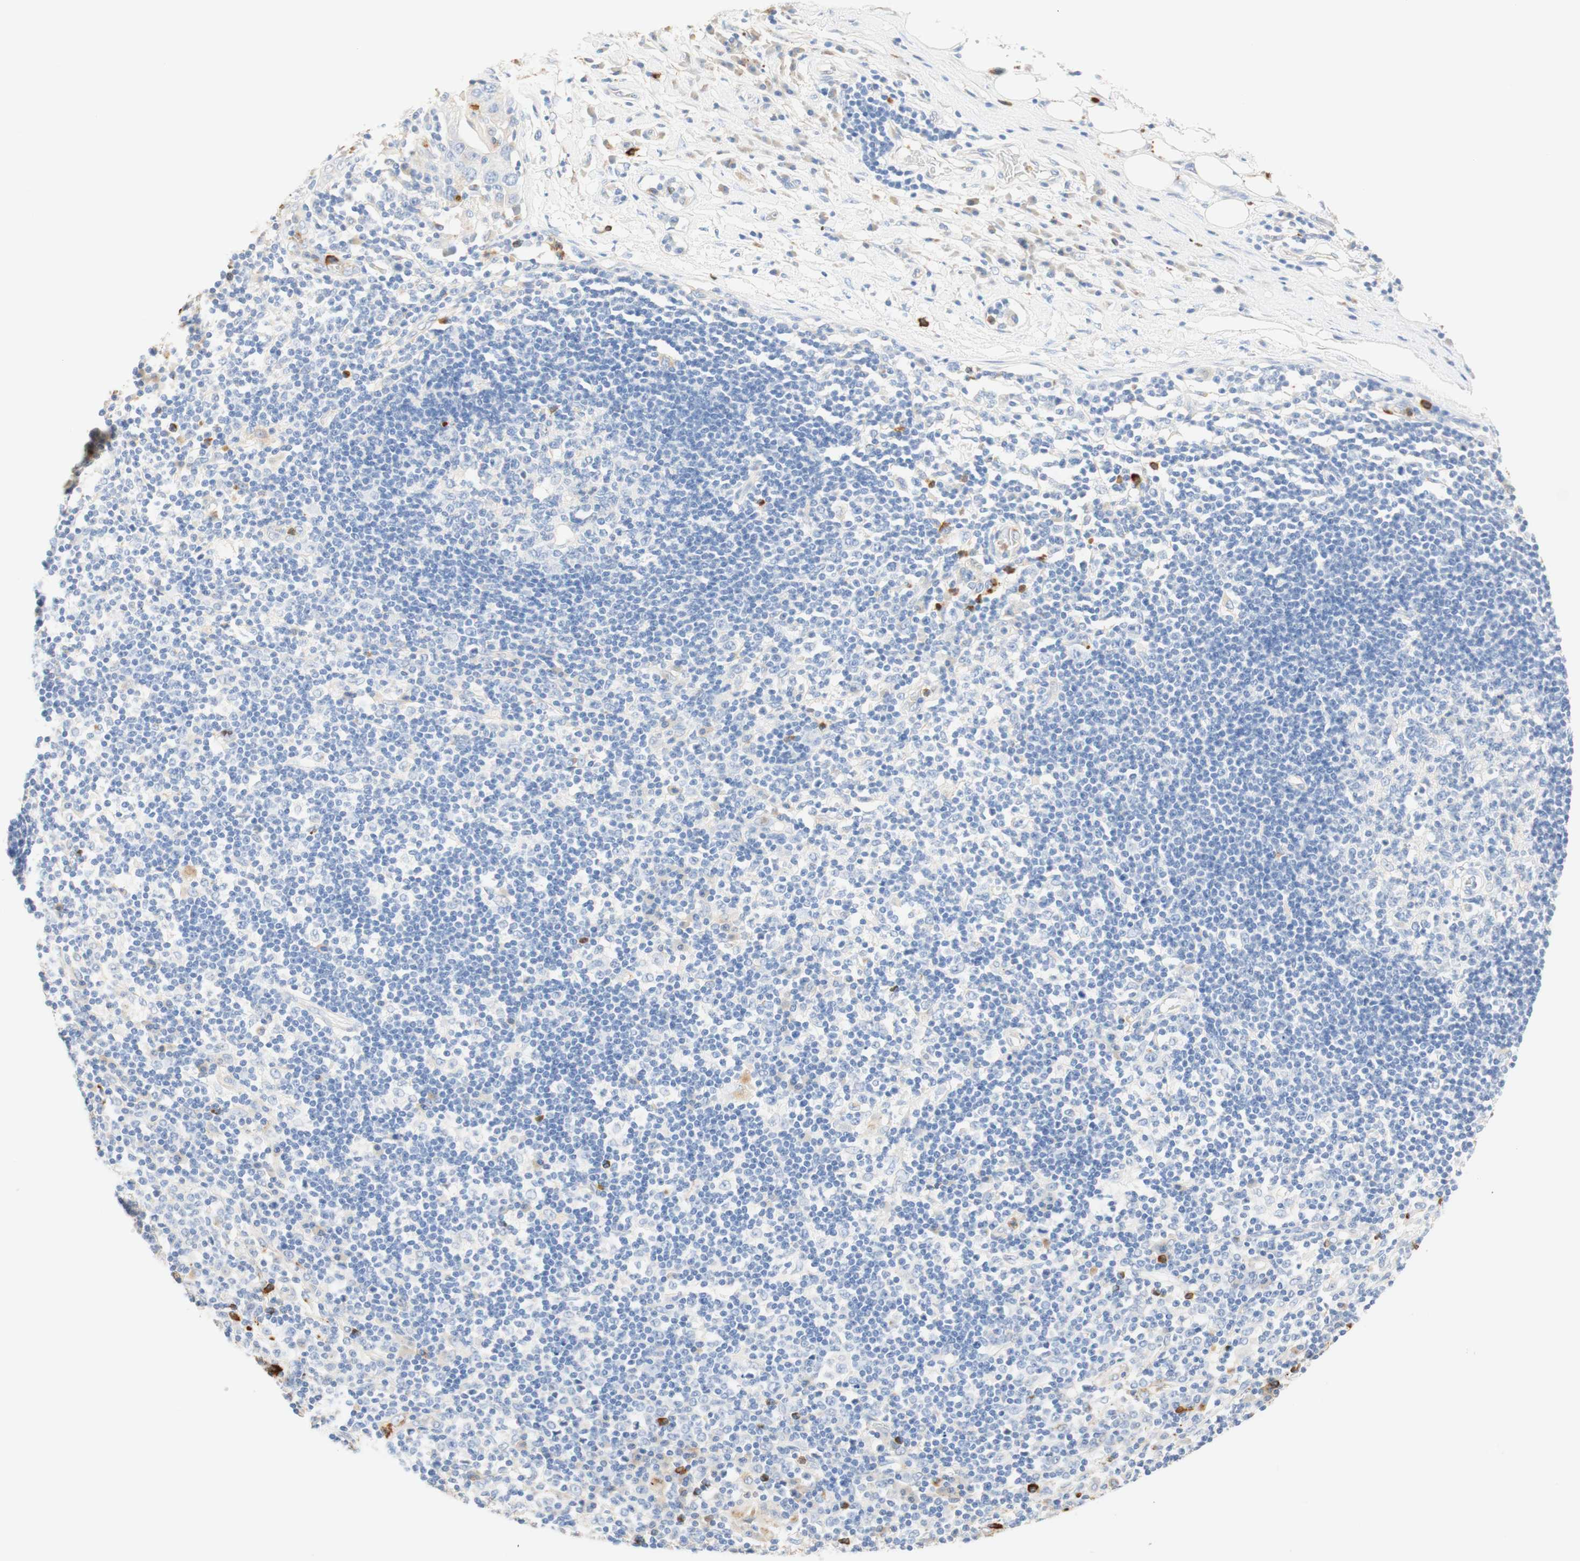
{"staining": {"intensity": "negative", "quantity": "none", "location": "none"}, "tissue": "adipose tissue", "cell_type": "Adipocytes", "image_type": "normal", "snomed": [{"axis": "morphology", "description": "Normal tissue, NOS"}, {"axis": "morphology", "description": "Adenocarcinoma, NOS"}, {"axis": "topography", "description": "Esophagus"}], "caption": "Immunohistochemistry (IHC) histopathology image of benign human adipose tissue stained for a protein (brown), which displays no staining in adipocytes.", "gene": "CD63", "patient": {"sex": "male", "age": 62}}